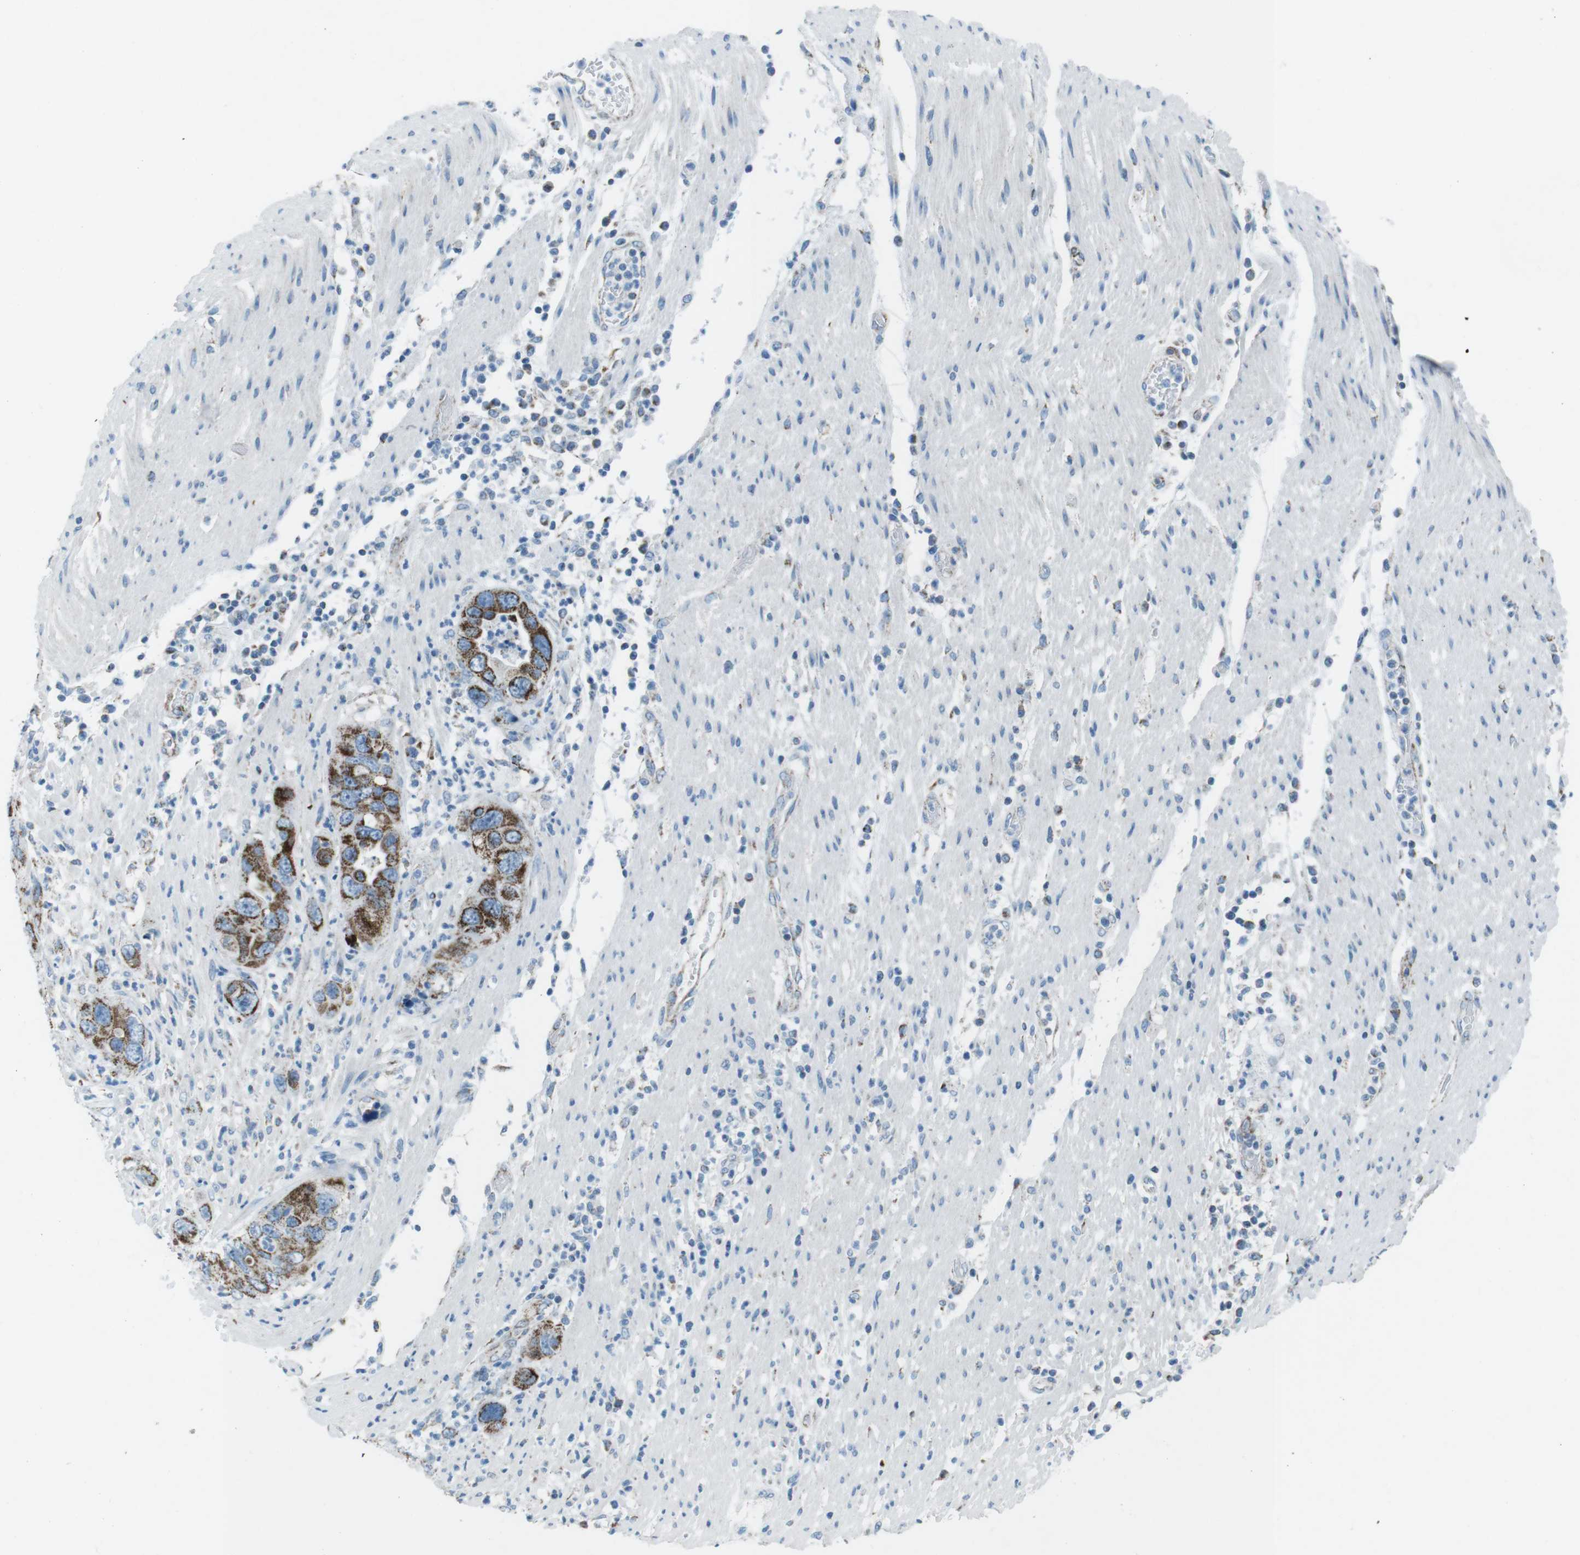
{"staining": {"intensity": "strong", "quantity": "25%-75%", "location": "cytoplasmic/membranous"}, "tissue": "pancreatic cancer", "cell_type": "Tumor cells", "image_type": "cancer", "snomed": [{"axis": "morphology", "description": "Adenocarcinoma, NOS"}, {"axis": "topography", "description": "Pancreas"}], "caption": "This is a histology image of immunohistochemistry staining of pancreatic cancer, which shows strong positivity in the cytoplasmic/membranous of tumor cells.", "gene": "DNAJA3", "patient": {"sex": "female", "age": 71}}